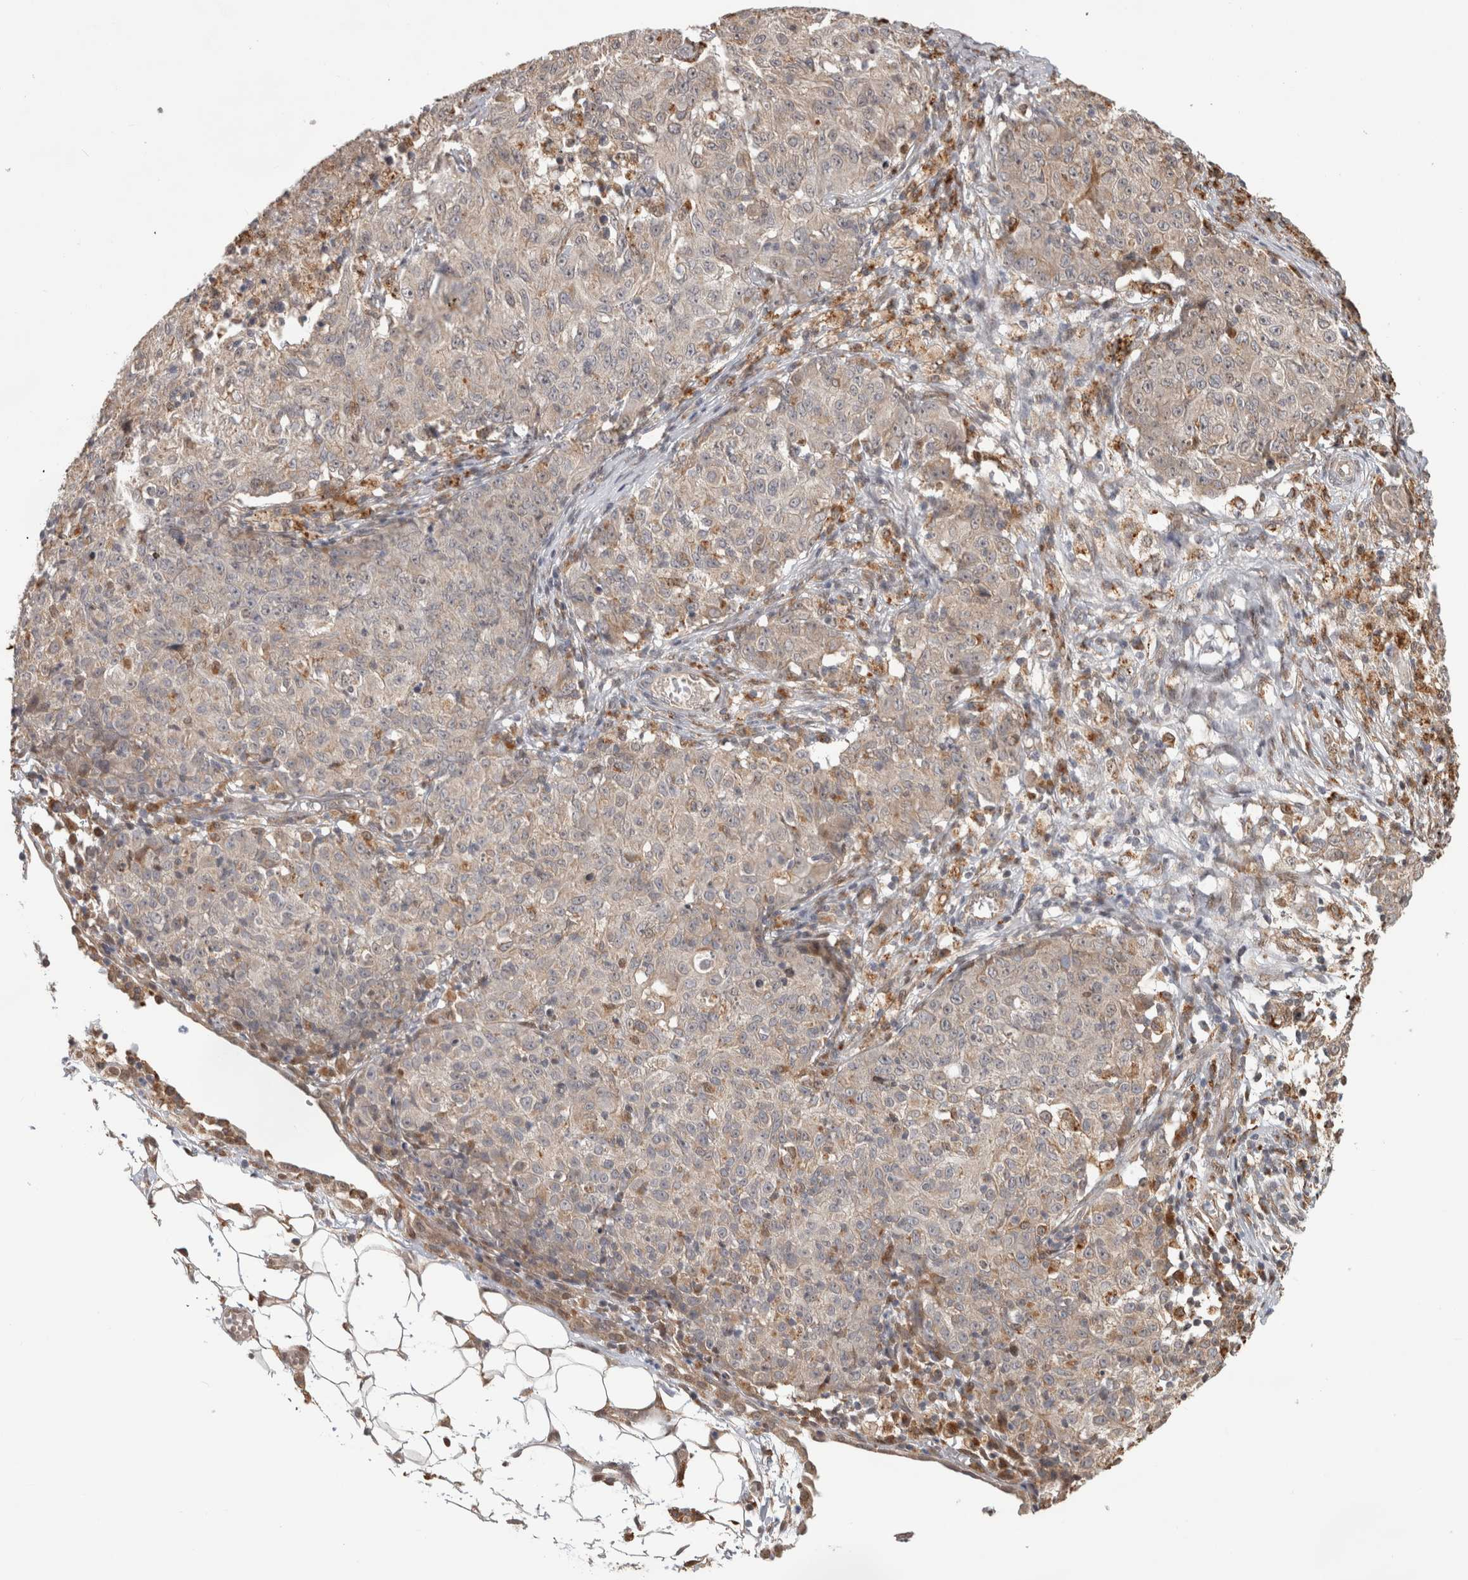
{"staining": {"intensity": "weak", "quantity": ">75%", "location": "cytoplasmic/membranous"}, "tissue": "ovarian cancer", "cell_type": "Tumor cells", "image_type": "cancer", "snomed": [{"axis": "morphology", "description": "Carcinoma, endometroid"}, {"axis": "topography", "description": "Ovary"}], "caption": "Human endometroid carcinoma (ovarian) stained for a protein (brown) displays weak cytoplasmic/membranous positive staining in about >75% of tumor cells.", "gene": "NAB2", "patient": {"sex": "female", "age": 42}}